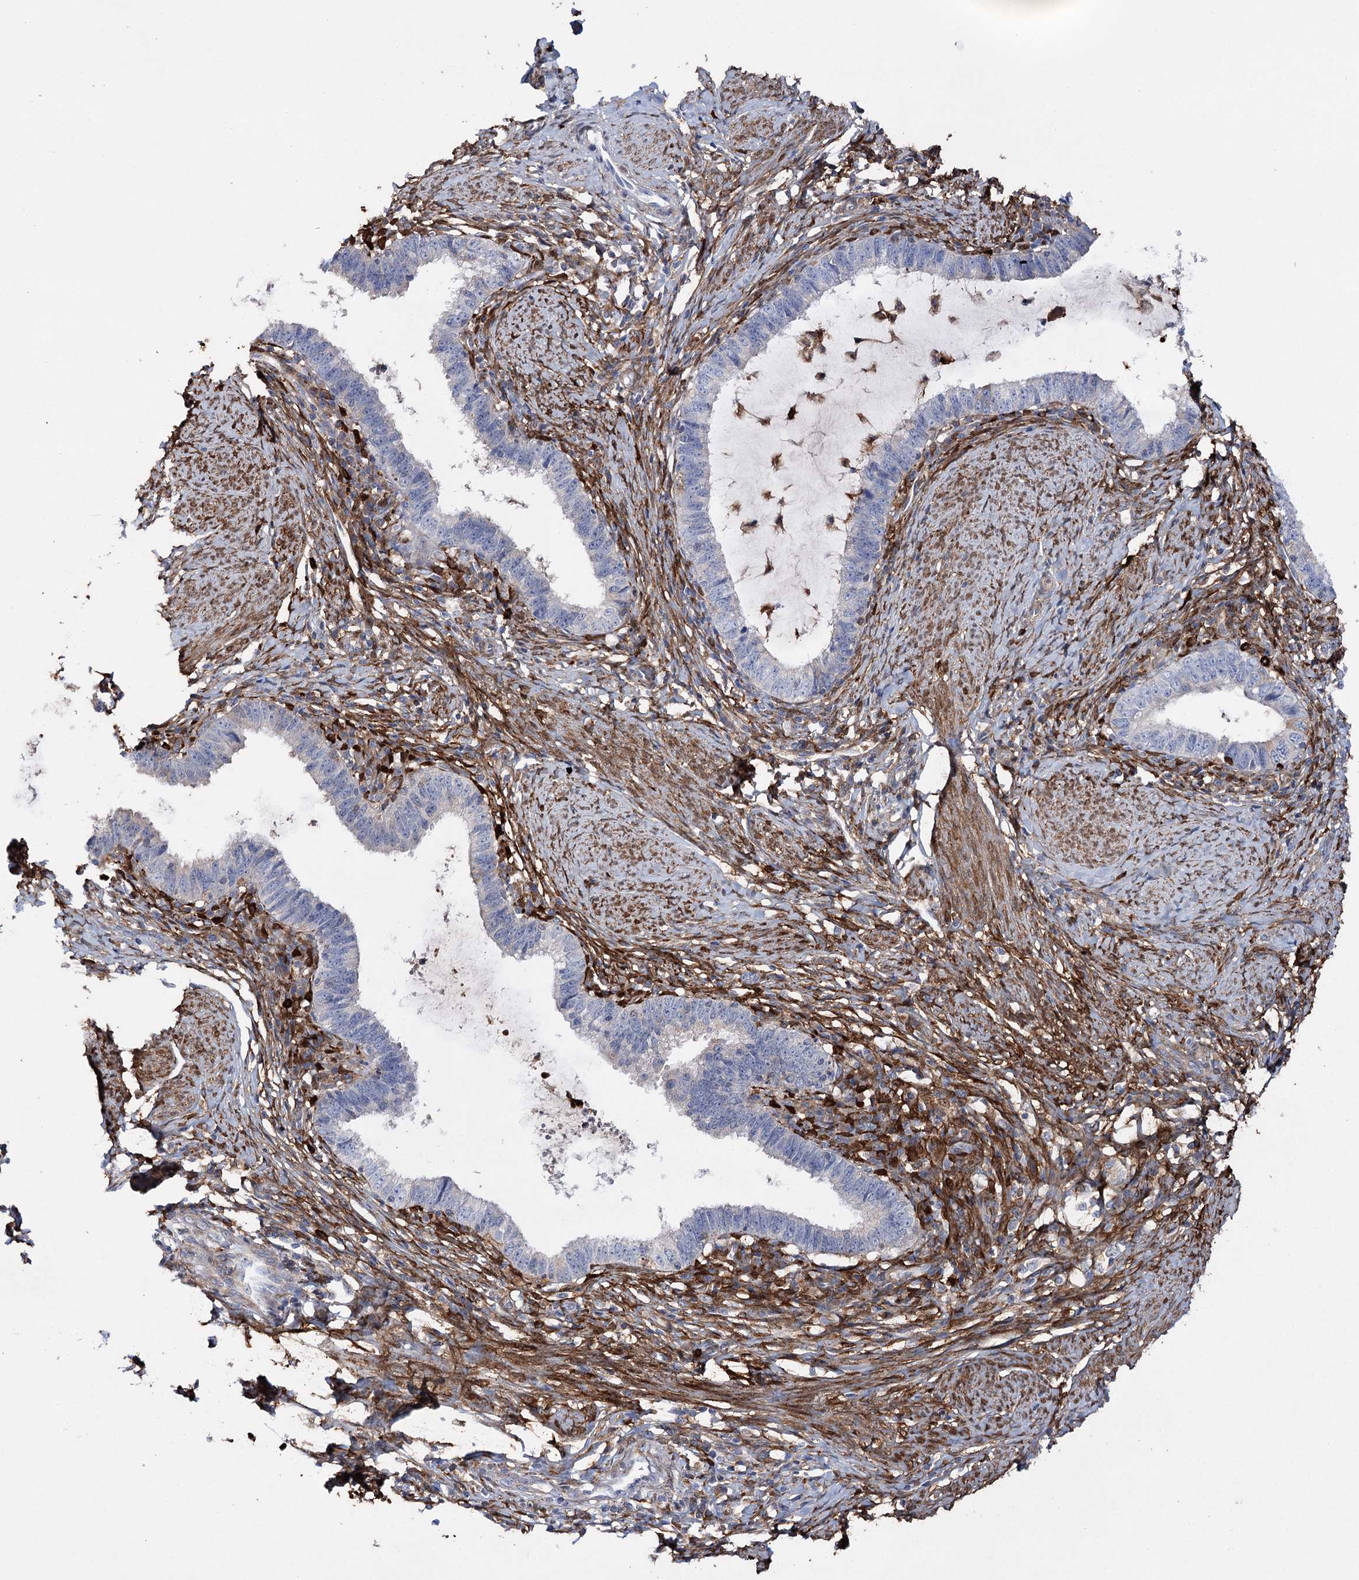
{"staining": {"intensity": "weak", "quantity": "<25%", "location": "cytoplasmic/membranous"}, "tissue": "cervical cancer", "cell_type": "Tumor cells", "image_type": "cancer", "snomed": [{"axis": "morphology", "description": "Adenocarcinoma, NOS"}, {"axis": "topography", "description": "Cervix"}], "caption": "This micrograph is of adenocarcinoma (cervical) stained with IHC to label a protein in brown with the nuclei are counter-stained blue. There is no expression in tumor cells. (DAB immunohistochemistry, high magnification).", "gene": "CFAP46", "patient": {"sex": "female", "age": 36}}